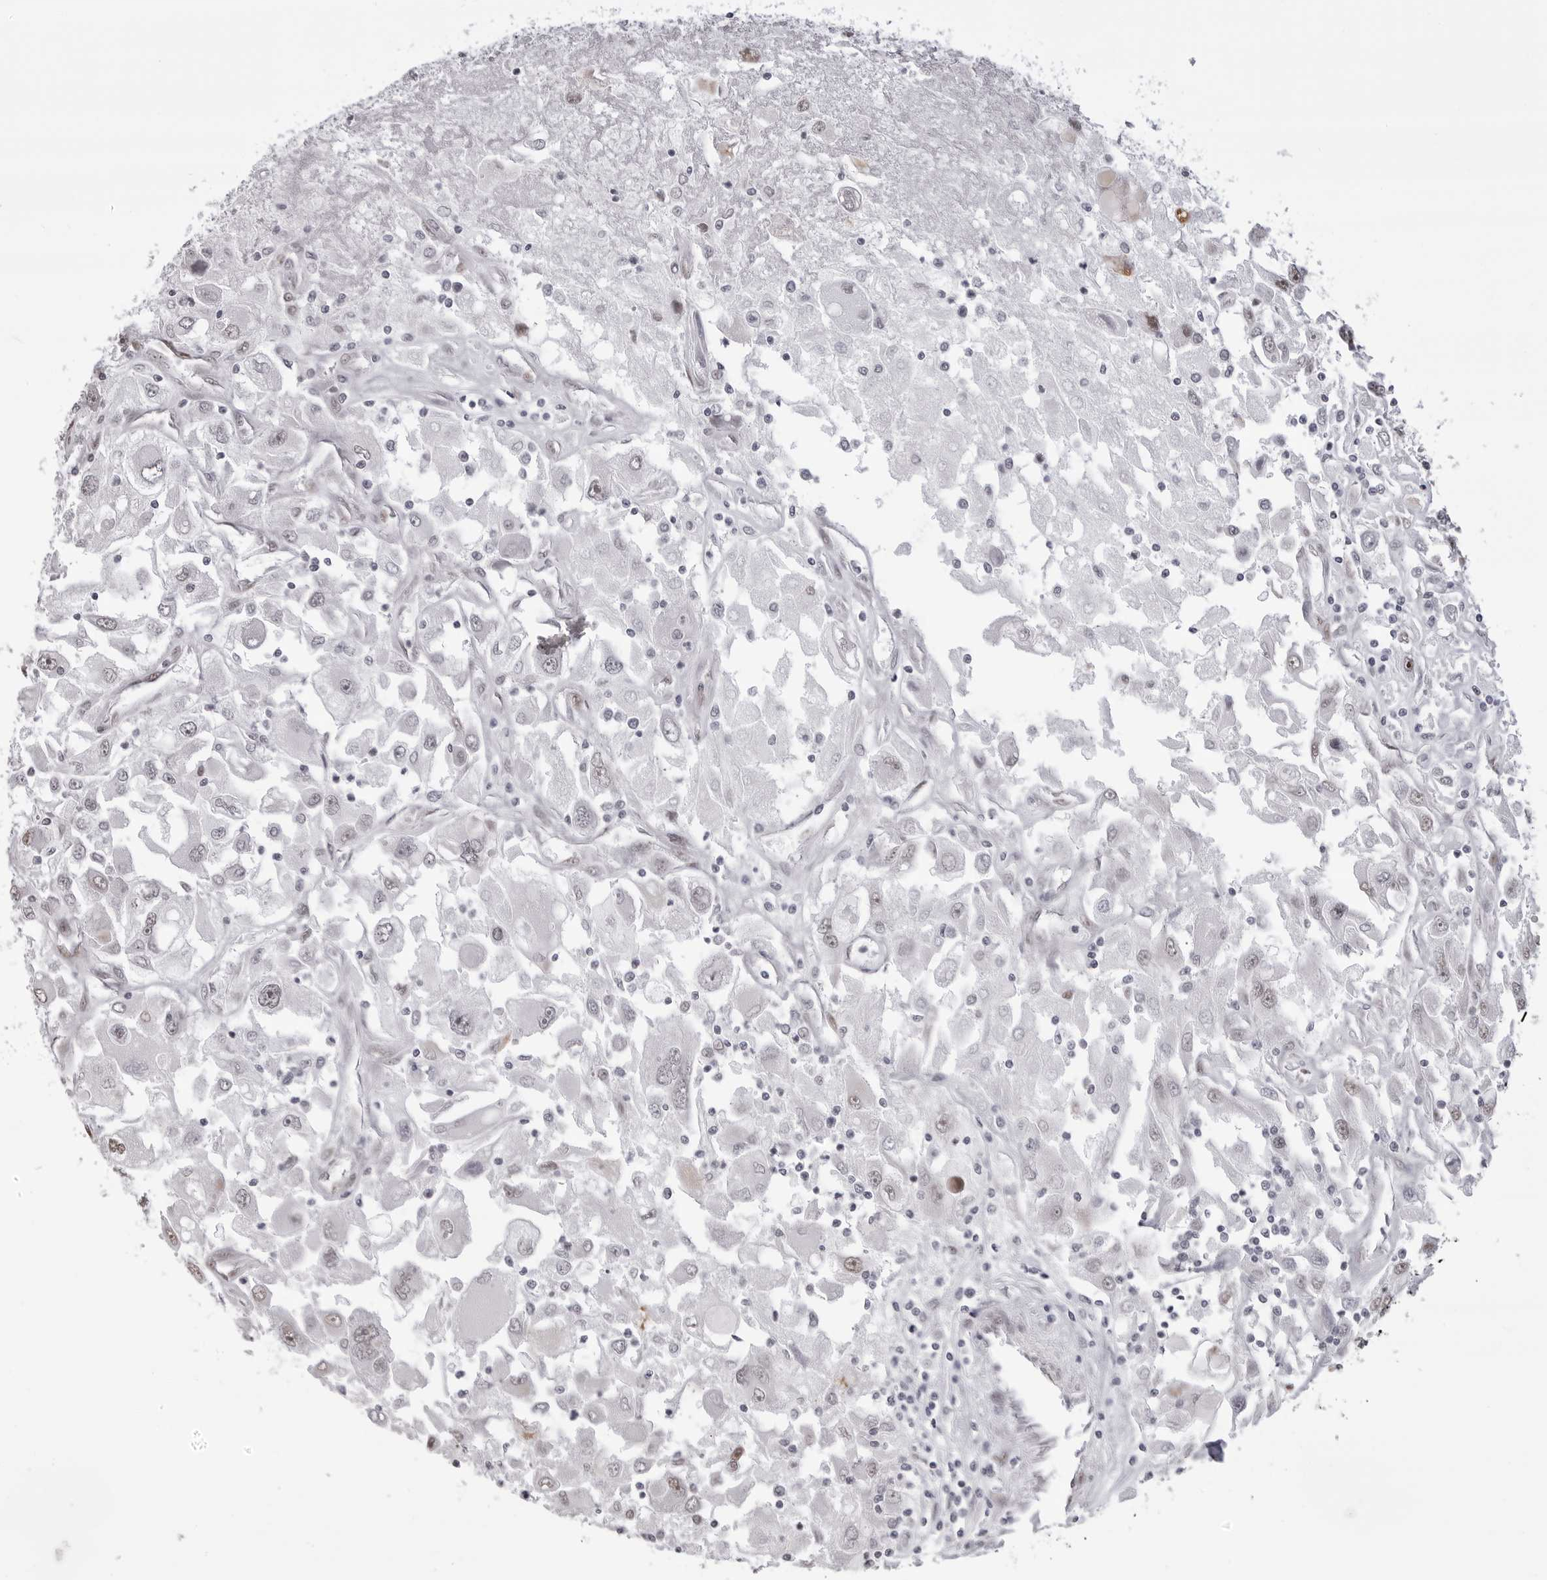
{"staining": {"intensity": "negative", "quantity": "none", "location": "none"}, "tissue": "renal cancer", "cell_type": "Tumor cells", "image_type": "cancer", "snomed": [{"axis": "morphology", "description": "Adenocarcinoma, NOS"}, {"axis": "topography", "description": "Kidney"}], "caption": "Human adenocarcinoma (renal) stained for a protein using immunohistochemistry reveals no staining in tumor cells.", "gene": "PHF3", "patient": {"sex": "female", "age": 52}}